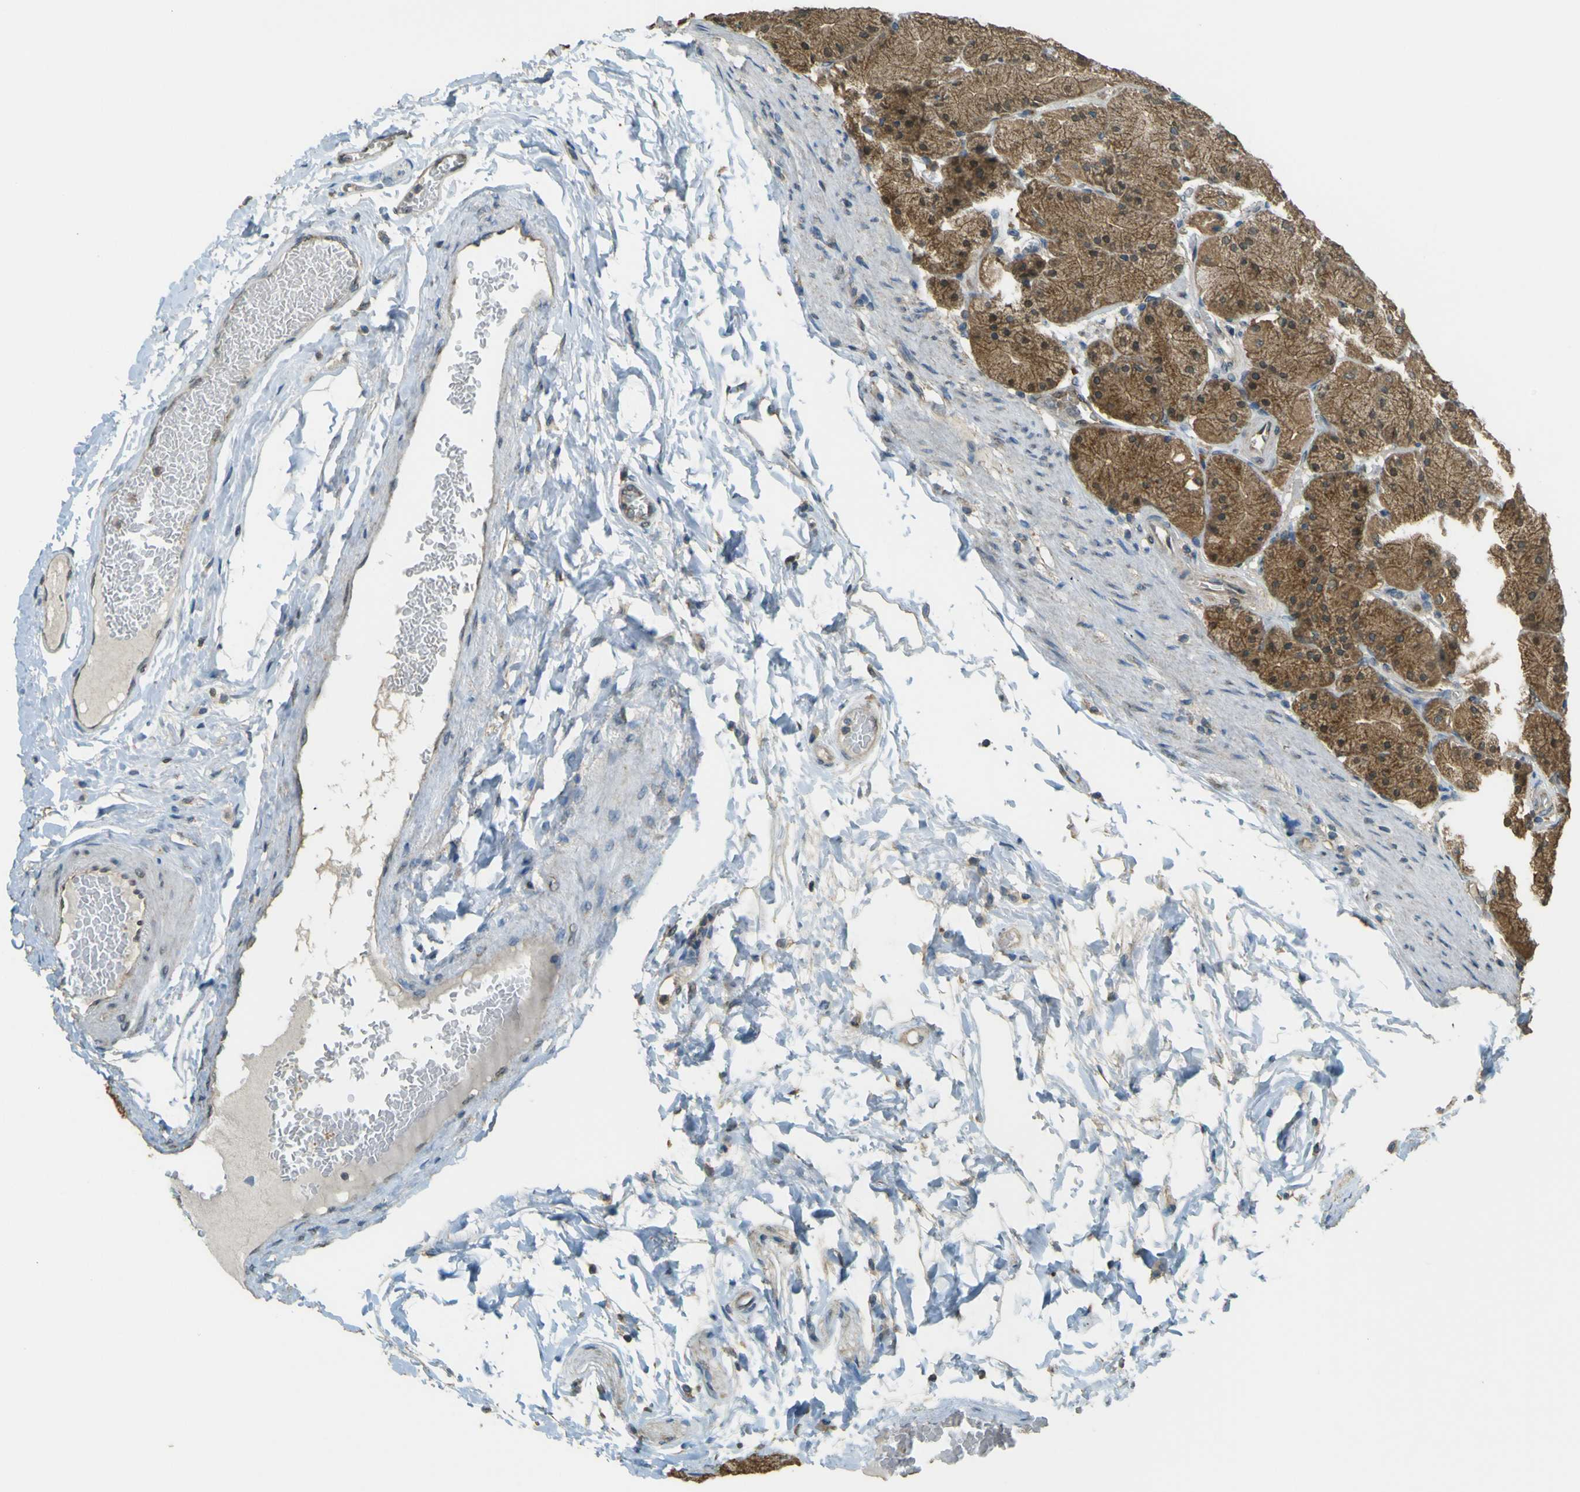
{"staining": {"intensity": "strong", "quantity": ">75%", "location": "cytoplasmic/membranous"}, "tissue": "stomach", "cell_type": "Glandular cells", "image_type": "normal", "snomed": [{"axis": "morphology", "description": "Normal tissue, NOS"}, {"axis": "topography", "description": "Stomach, upper"}], "caption": "Immunohistochemical staining of benign human stomach demonstrates strong cytoplasmic/membranous protein expression in approximately >75% of glandular cells.", "gene": "GOLGA1", "patient": {"sex": "female", "age": 56}}